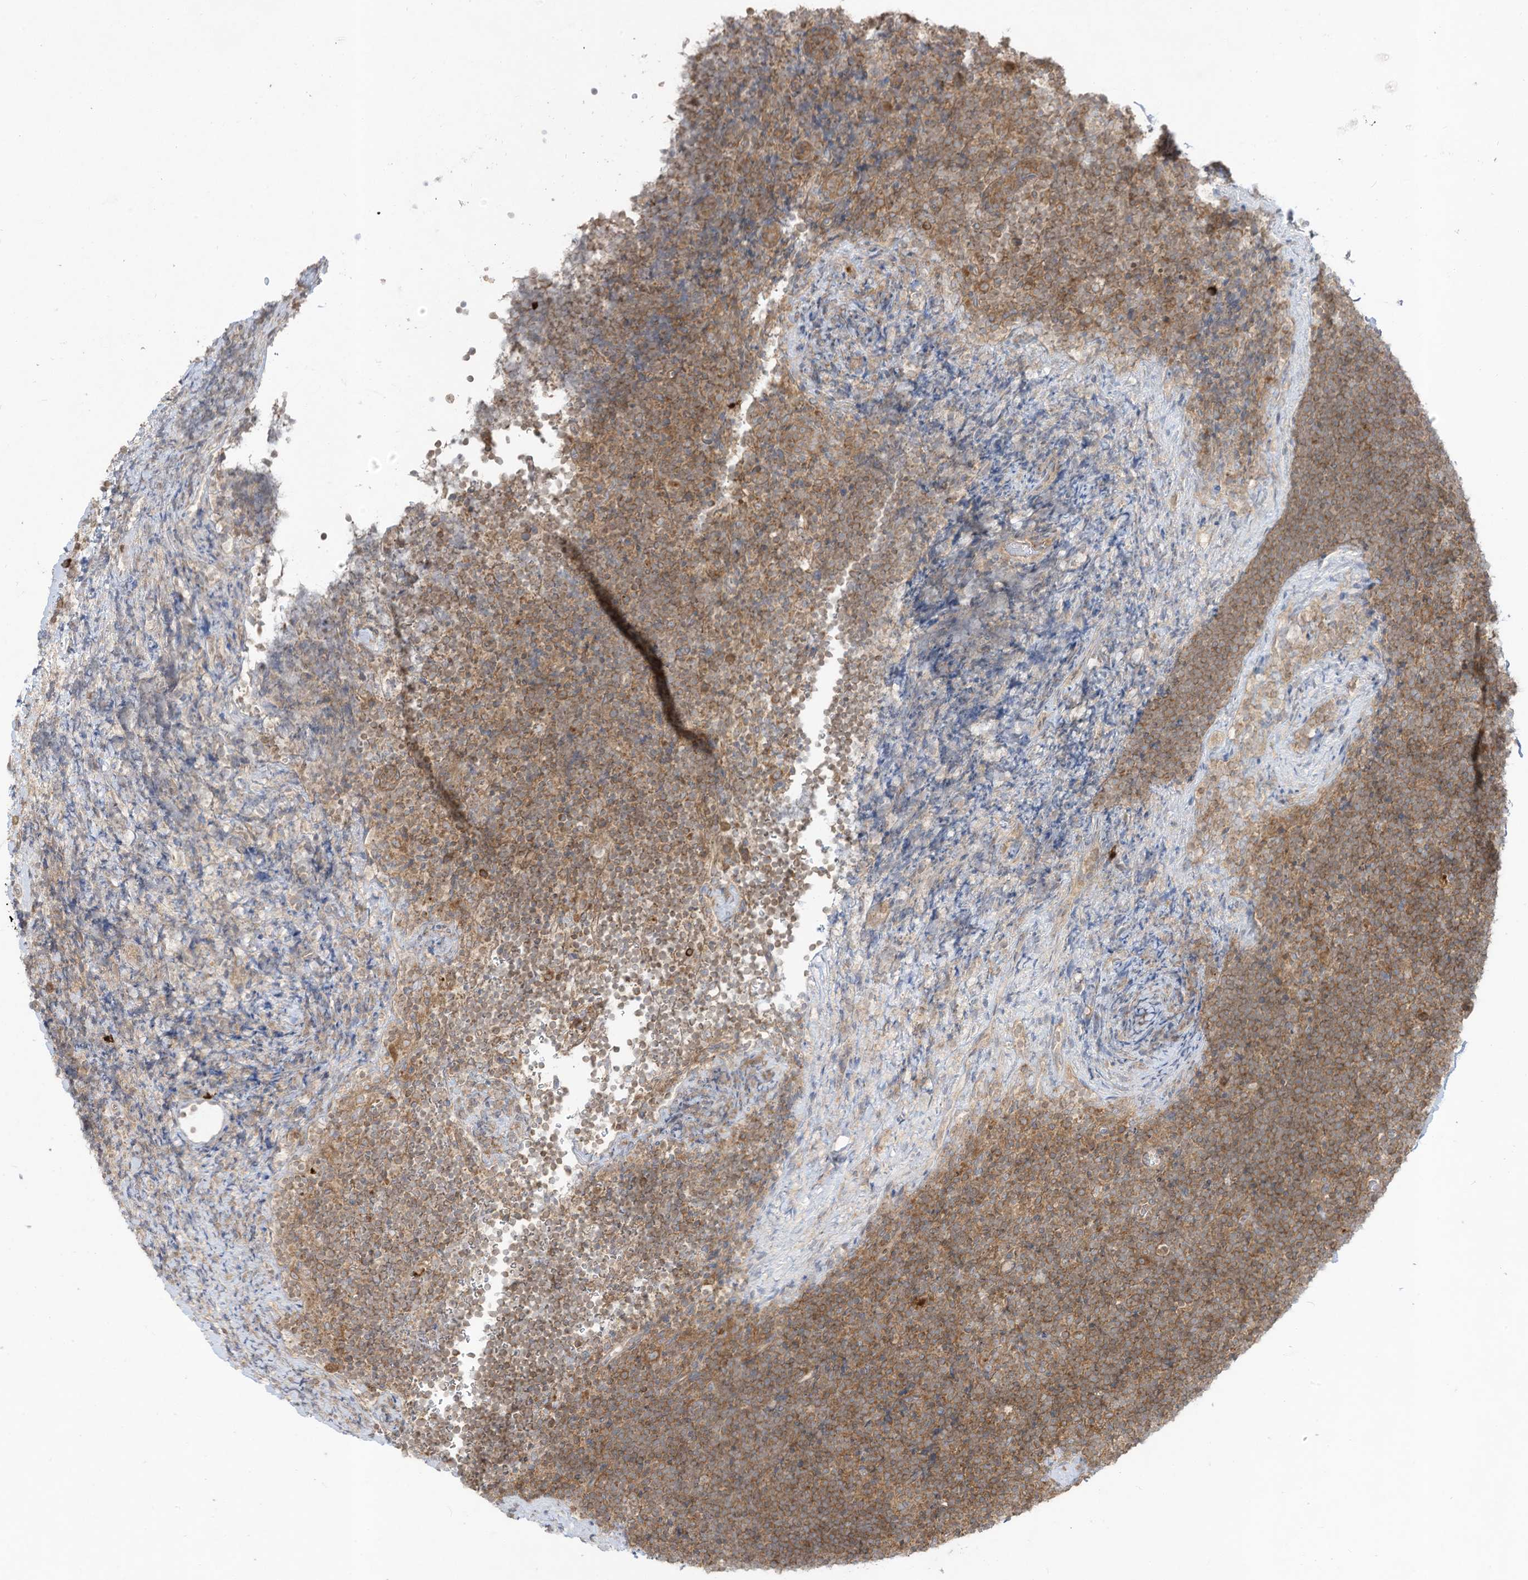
{"staining": {"intensity": "moderate", "quantity": ">75%", "location": "cytoplasmic/membranous"}, "tissue": "lymphoma", "cell_type": "Tumor cells", "image_type": "cancer", "snomed": [{"axis": "morphology", "description": "Malignant lymphoma, non-Hodgkin's type, High grade"}, {"axis": "topography", "description": "Lymph node"}], "caption": "IHC of high-grade malignant lymphoma, non-Hodgkin's type demonstrates medium levels of moderate cytoplasmic/membranous expression in approximately >75% of tumor cells. (DAB IHC, brown staining for protein, blue staining for nuclei).", "gene": "LDAH", "patient": {"sex": "male", "age": 13}}